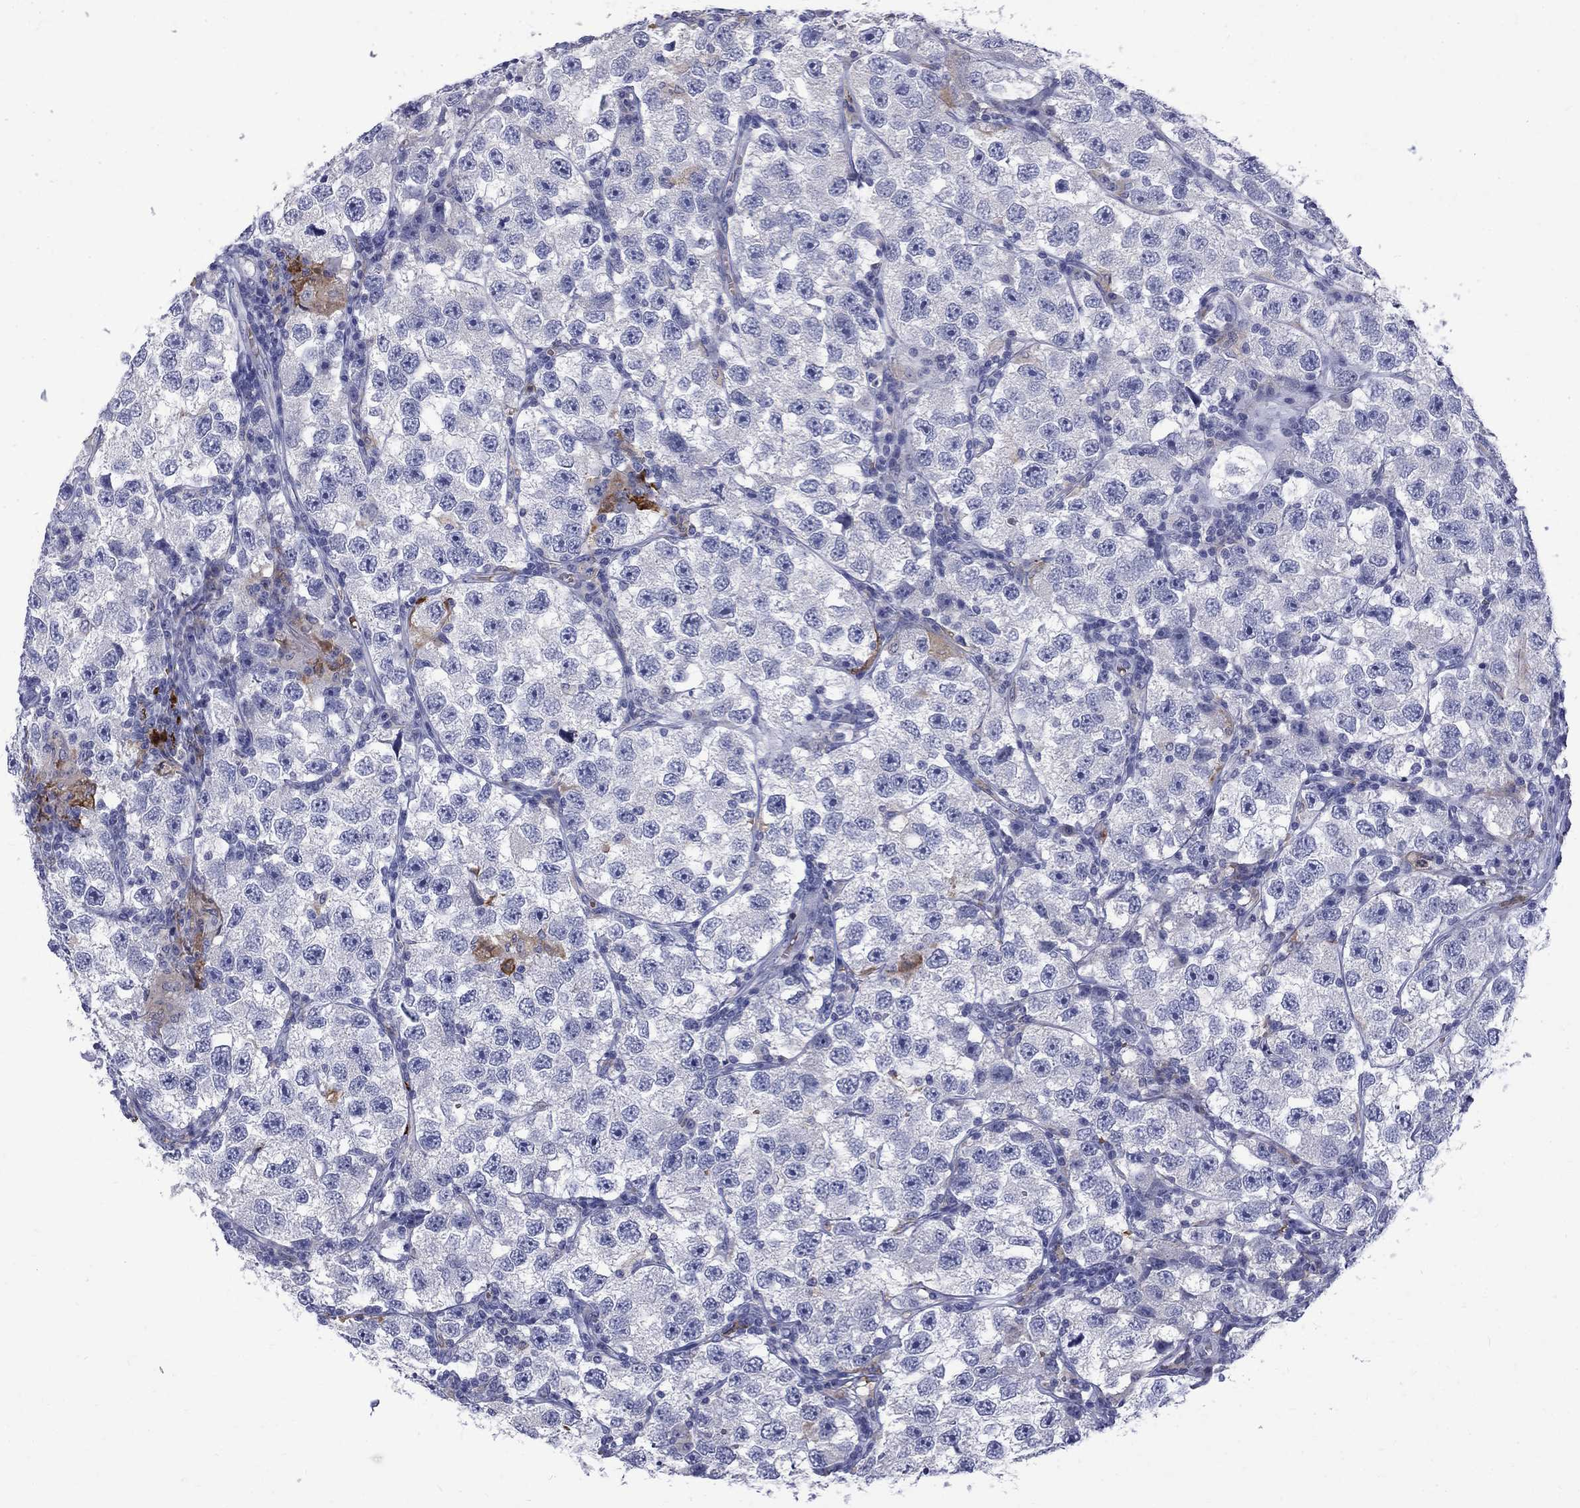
{"staining": {"intensity": "negative", "quantity": "none", "location": "none"}, "tissue": "testis cancer", "cell_type": "Tumor cells", "image_type": "cancer", "snomed": [{"axis": "morphology", "description": "Seminoma, NOS"}, {"axis": "topography", "description": "Testis"}], "caption": "Seminoma (testis) was stained to show a protein in brown. There is no significant staining in tumor cells.", "gene": "AGER", "patient": {"sex": "male", "age": 26}}